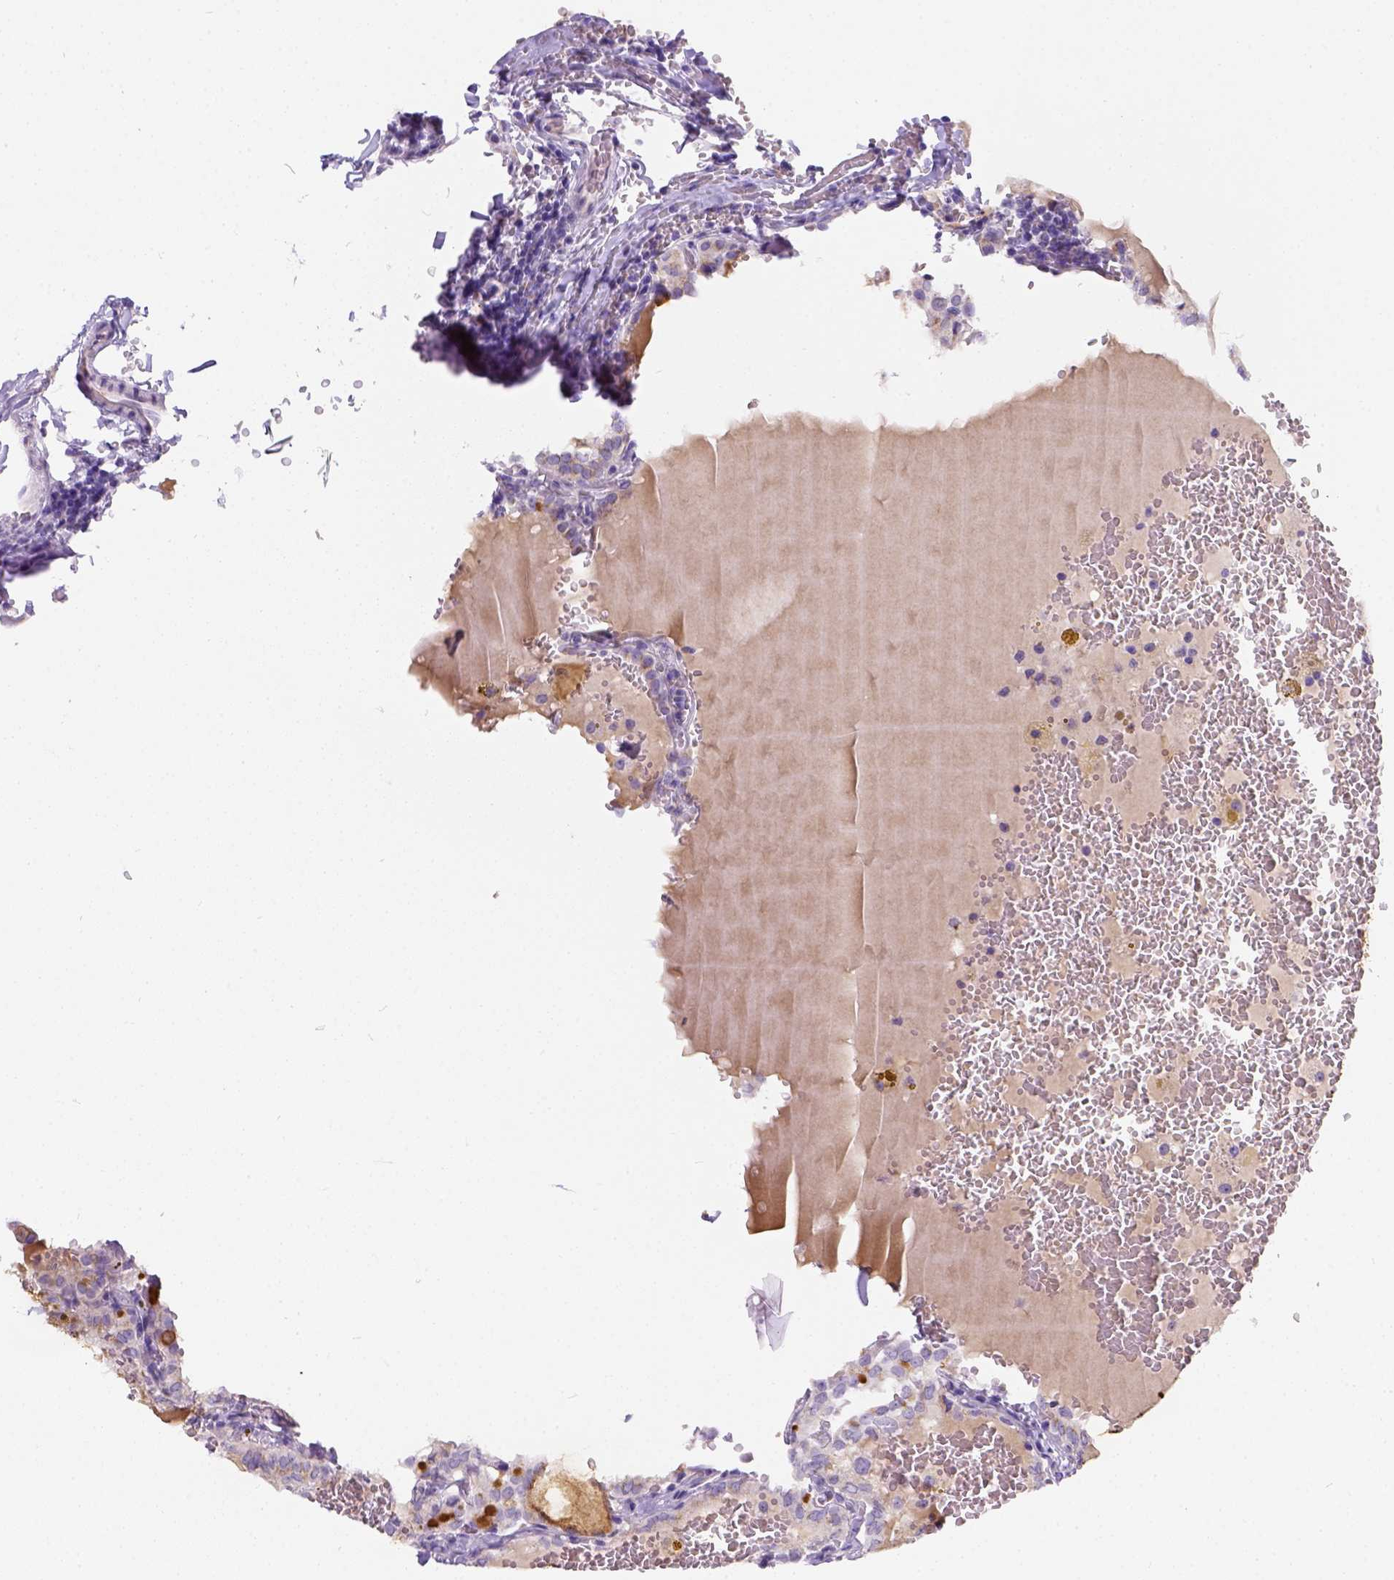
{"staining": {"intensity": "weak", "quantity": ">75%", "location": "cytoplasmic/membranous"}, "tissue": "thyroid cancer", "cell_type": "Tumor cells", "image_type": "cancer", "snomed": [{"axis": "morphology", "description": "Papillary adenocarcinoma, NOS"}, {"axis": "topography", "description": "Thyroid gland"}], "caption": "Protein expression analysis of thyroid cancer shows weak cytoplasmic/membranous expression in about >75% of tumor cells.", "gene": "PHF7", "patient": {"sex": "male", "age": 20}}